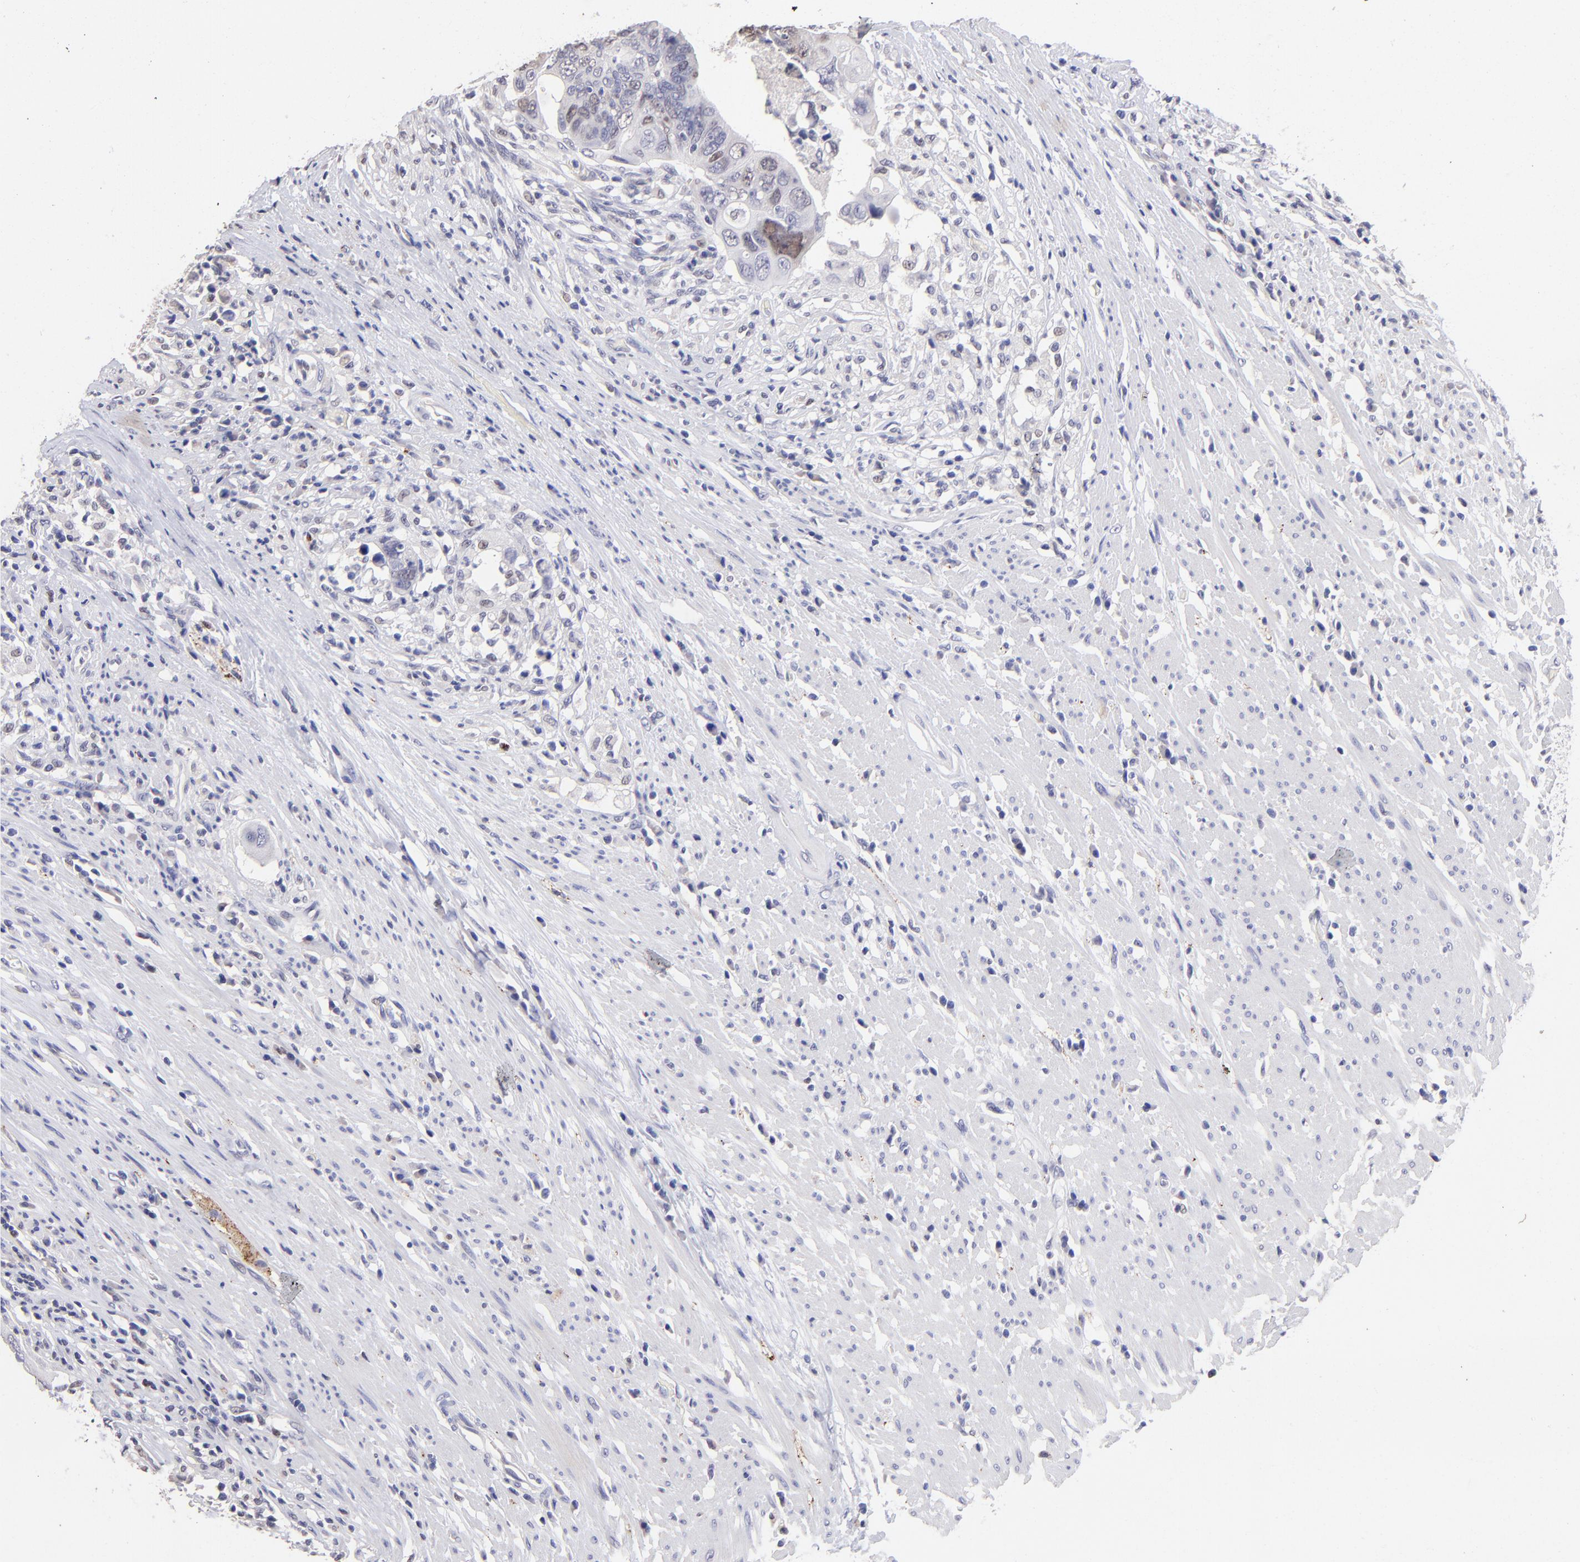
{"staining": {"intensity": "moderate", "quantity": "25%-75%", "location": "nuclear"}, "tissue": "colorectal cancer", "cell_type": "Tumor cells", "image_type": "cancer", "snomed": [{"axis": "morphology", "description": "Adenocarcinoma, NOS"}, {"axis": "topography", "description": "Rectum"}], "caption": "The image shows staining of adenocarcinoma (colorectal), revealing moderate nuclear protein expression (brown color) within tumor cells.", "gene": "DNMT1", "patient": {"sex": "male", "age": 53}}